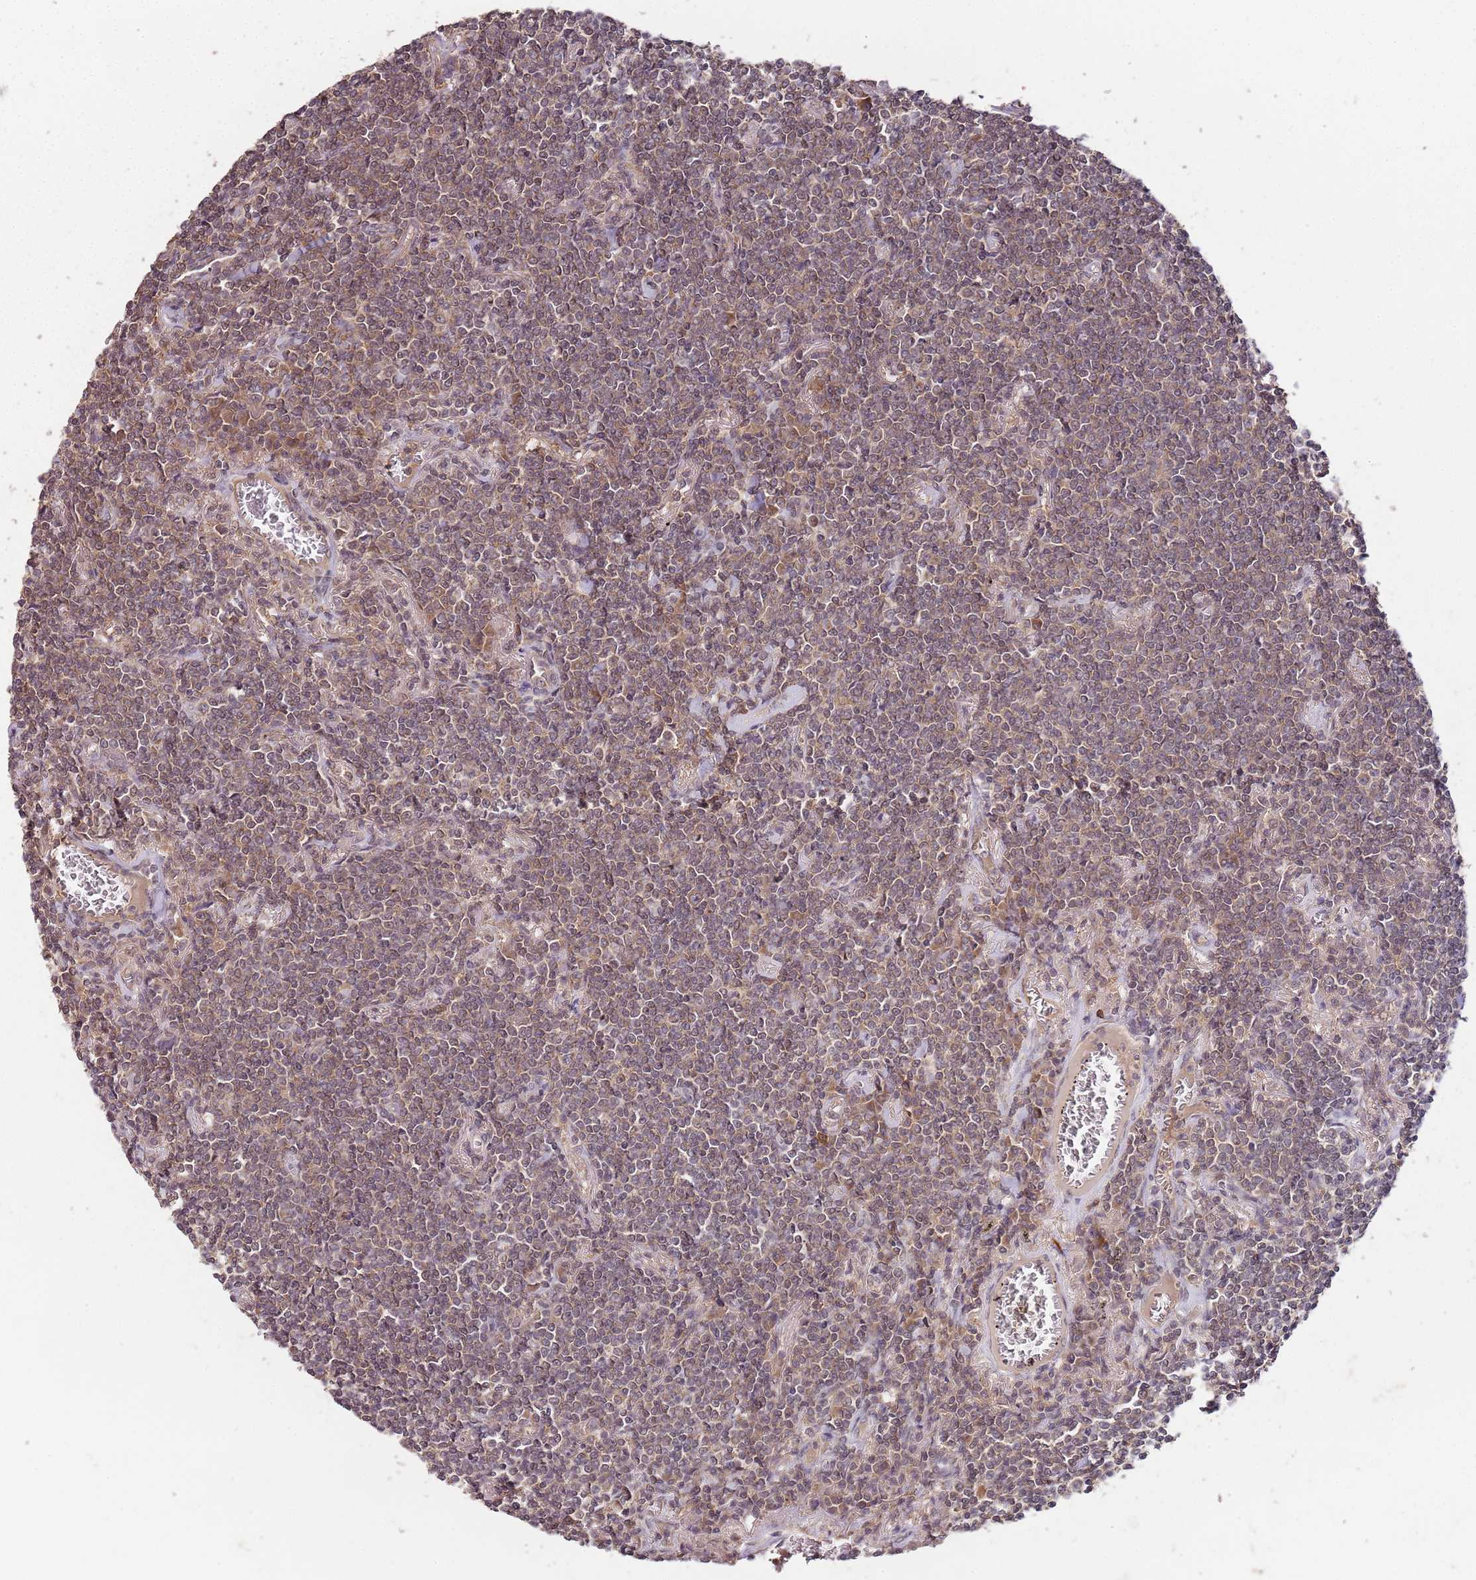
{"staining": {"intensity": "weak", "quantity": "25%-75%", "location": "cytoplasmic/membranous,nuclear"}, "tissue": "lymphoma", "cell_type": "Tumor cells", "image_type": "cancer", "snomed": [{"axis": "morphology", "description": "Malignant lymphoma, non-Hodgkin's type, Low grade"}, {"axis": "topography", "description": "Lung"}], "caption": "Lymphoma stained with a protein marker reveals weak staining in tumor cells.", "gene": "LIN37", "patient": {"sex": "female", "age": 71}}